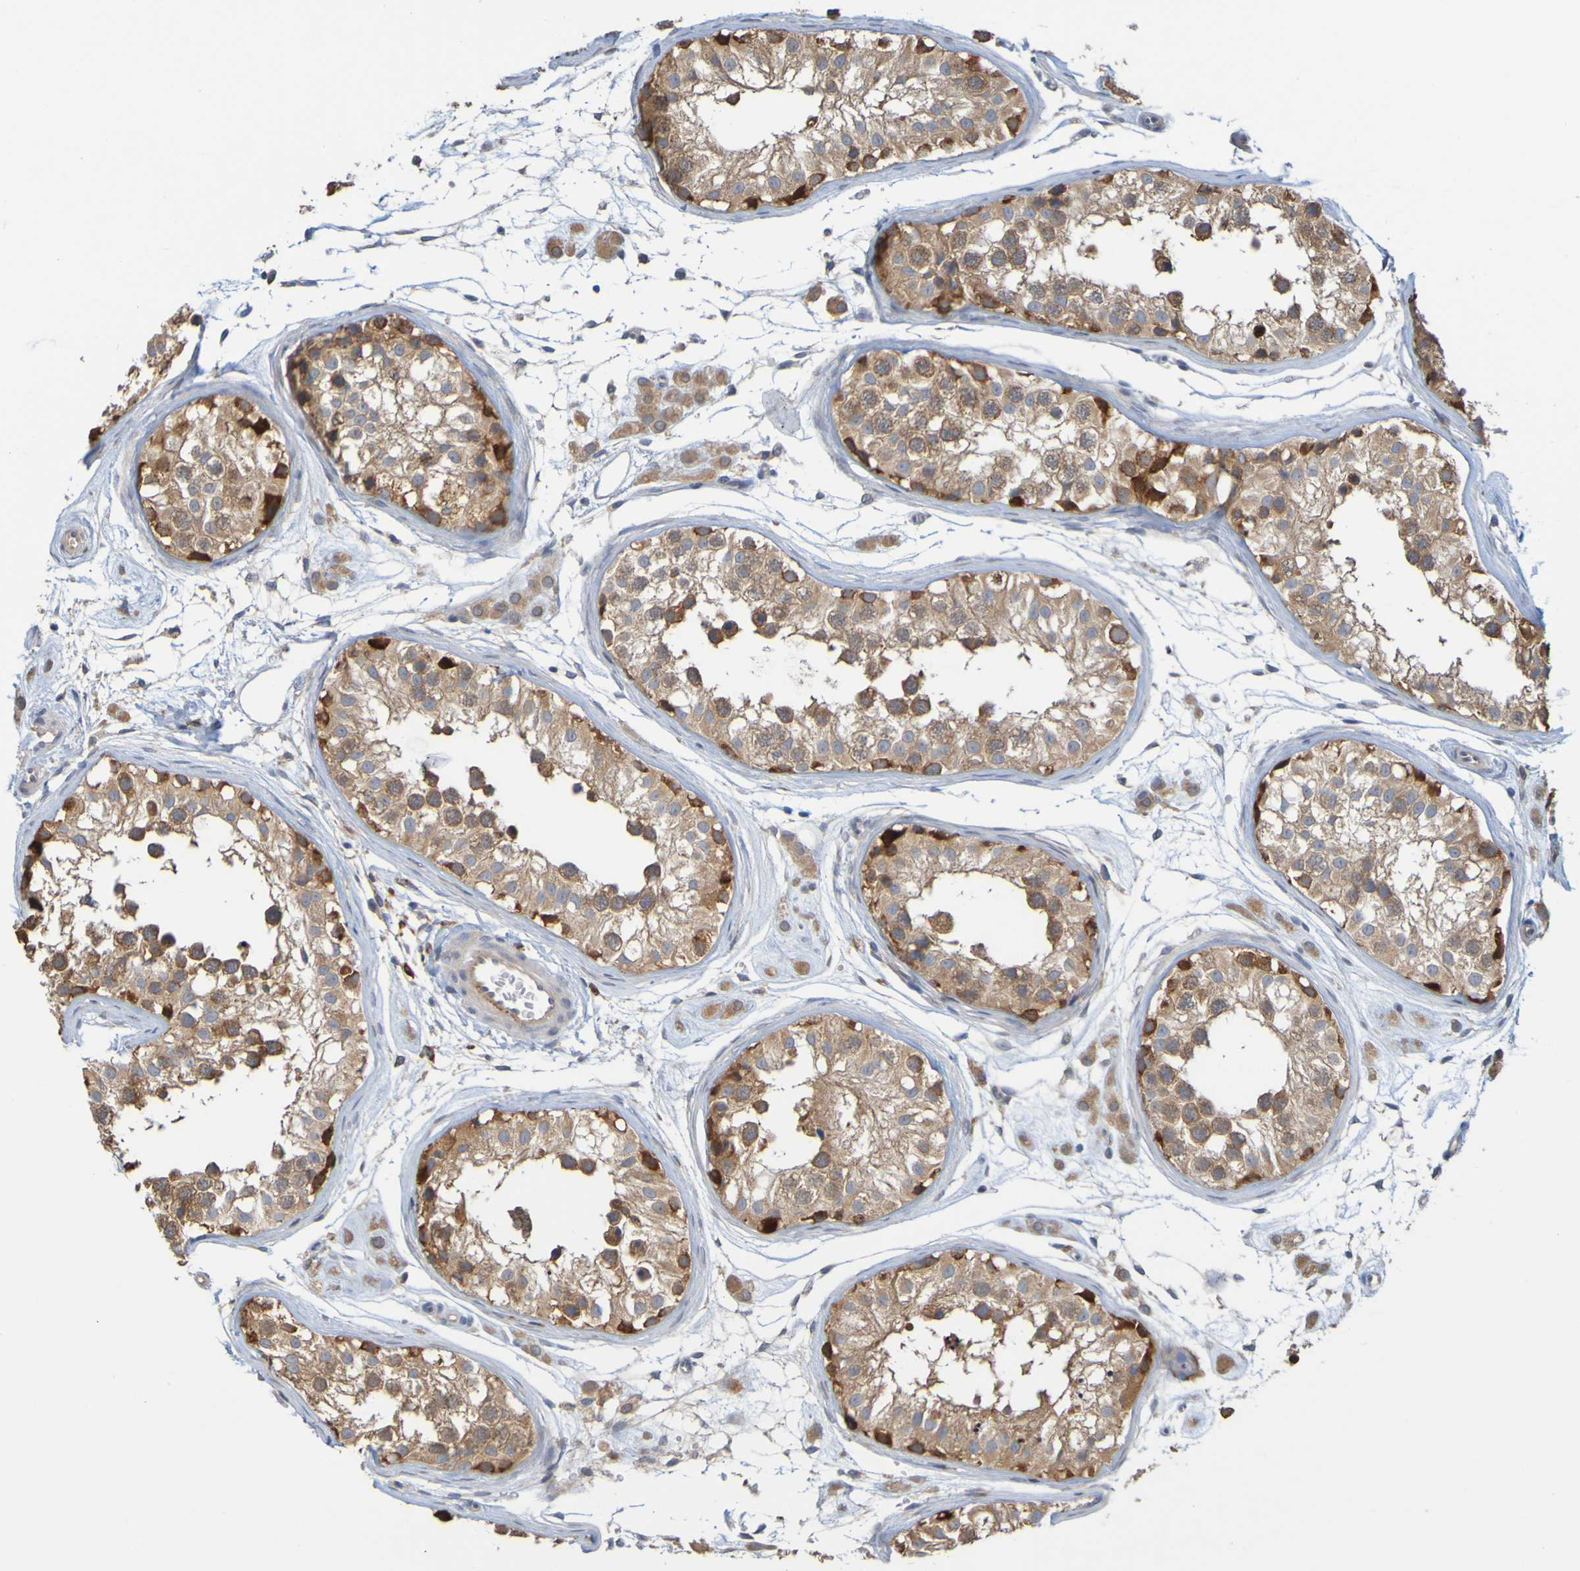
{"staining": {"intensity": "strong", "quantity": ">75%", "location": "cytoplasmic/membranous"}, "tissue": "testis", "cell_type": "Cells in seminiferous ducts", "image_type": "normal", "snomed": [{"axis": "morphology", "description": "Normal tissue, NOS"}, {"axis": "morphology", "description": "Adenocarcinoma, metastatic, NOS"}, {"axis": "topography", "description": "Testis"}], "caption": "Strong cytoplasmic/membranous protein expression is appreciated in approximately >75% of cells in seminiferous ducts in testis.", "gene": "NAV2", "patient": {"sex": "male", "age": 26}}